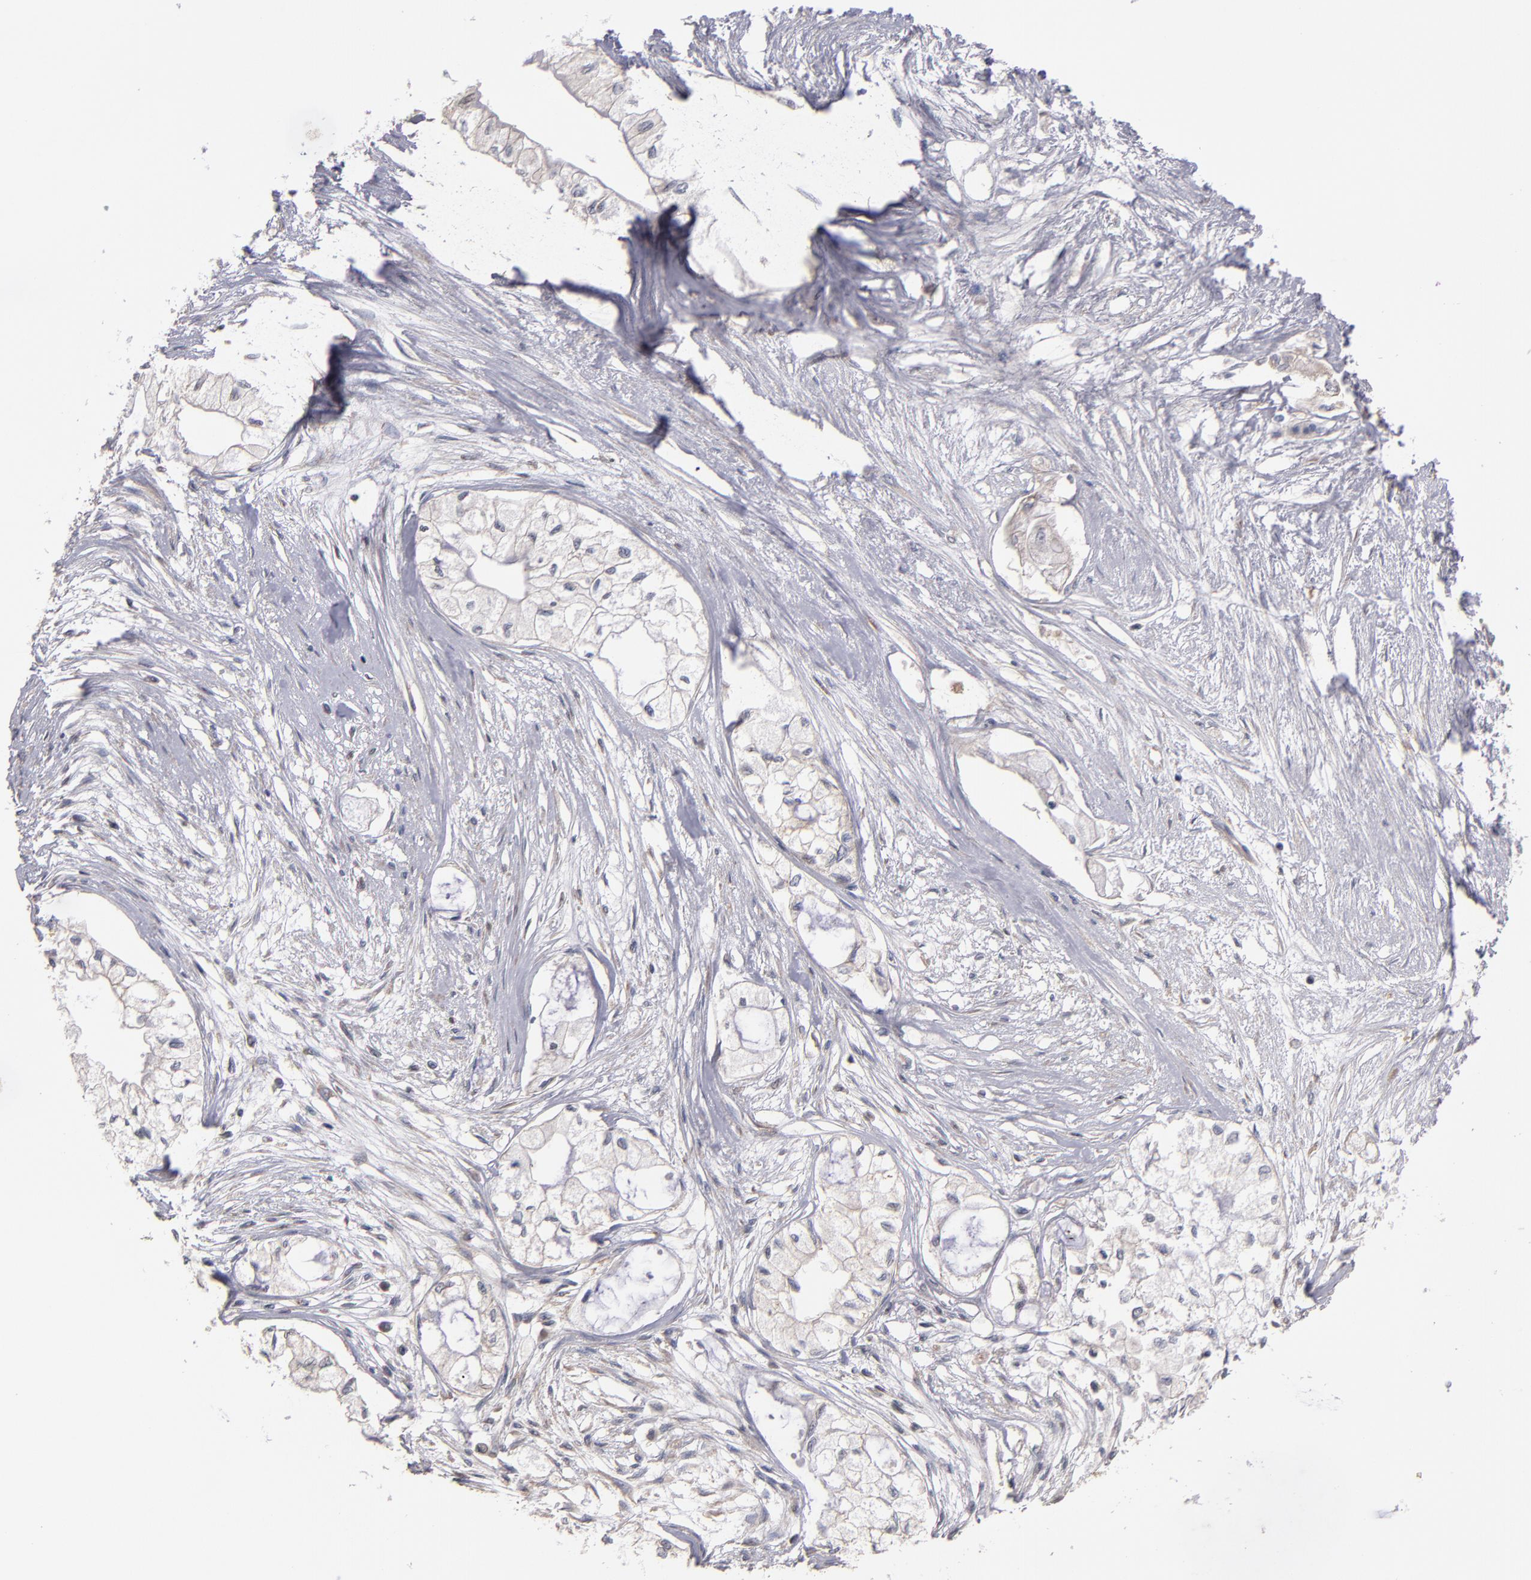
{"staining": {"intensity": "weak", "quantity": "25%-75%", "location": "cytoplasmic/membranous"}, "tissue": "pancreatic cancer", "cell_type": "Tumor cells", "image_type": "cancer", "snomed": [{"axis": "morphology", "description": "Adenocarcinoma, NOS"}, {"axis": "topography", "description": "Pancreas"}], "caption": "Immunohistochemistry (IHC) of human adenocarcinoma (pancreatic) reveals low levels of weak cytoplasmic/membranous staining in approximately 25%-75% of tumor cells.", "gene": "DACT1", "patient": {"sex": "male", "age": 79}}